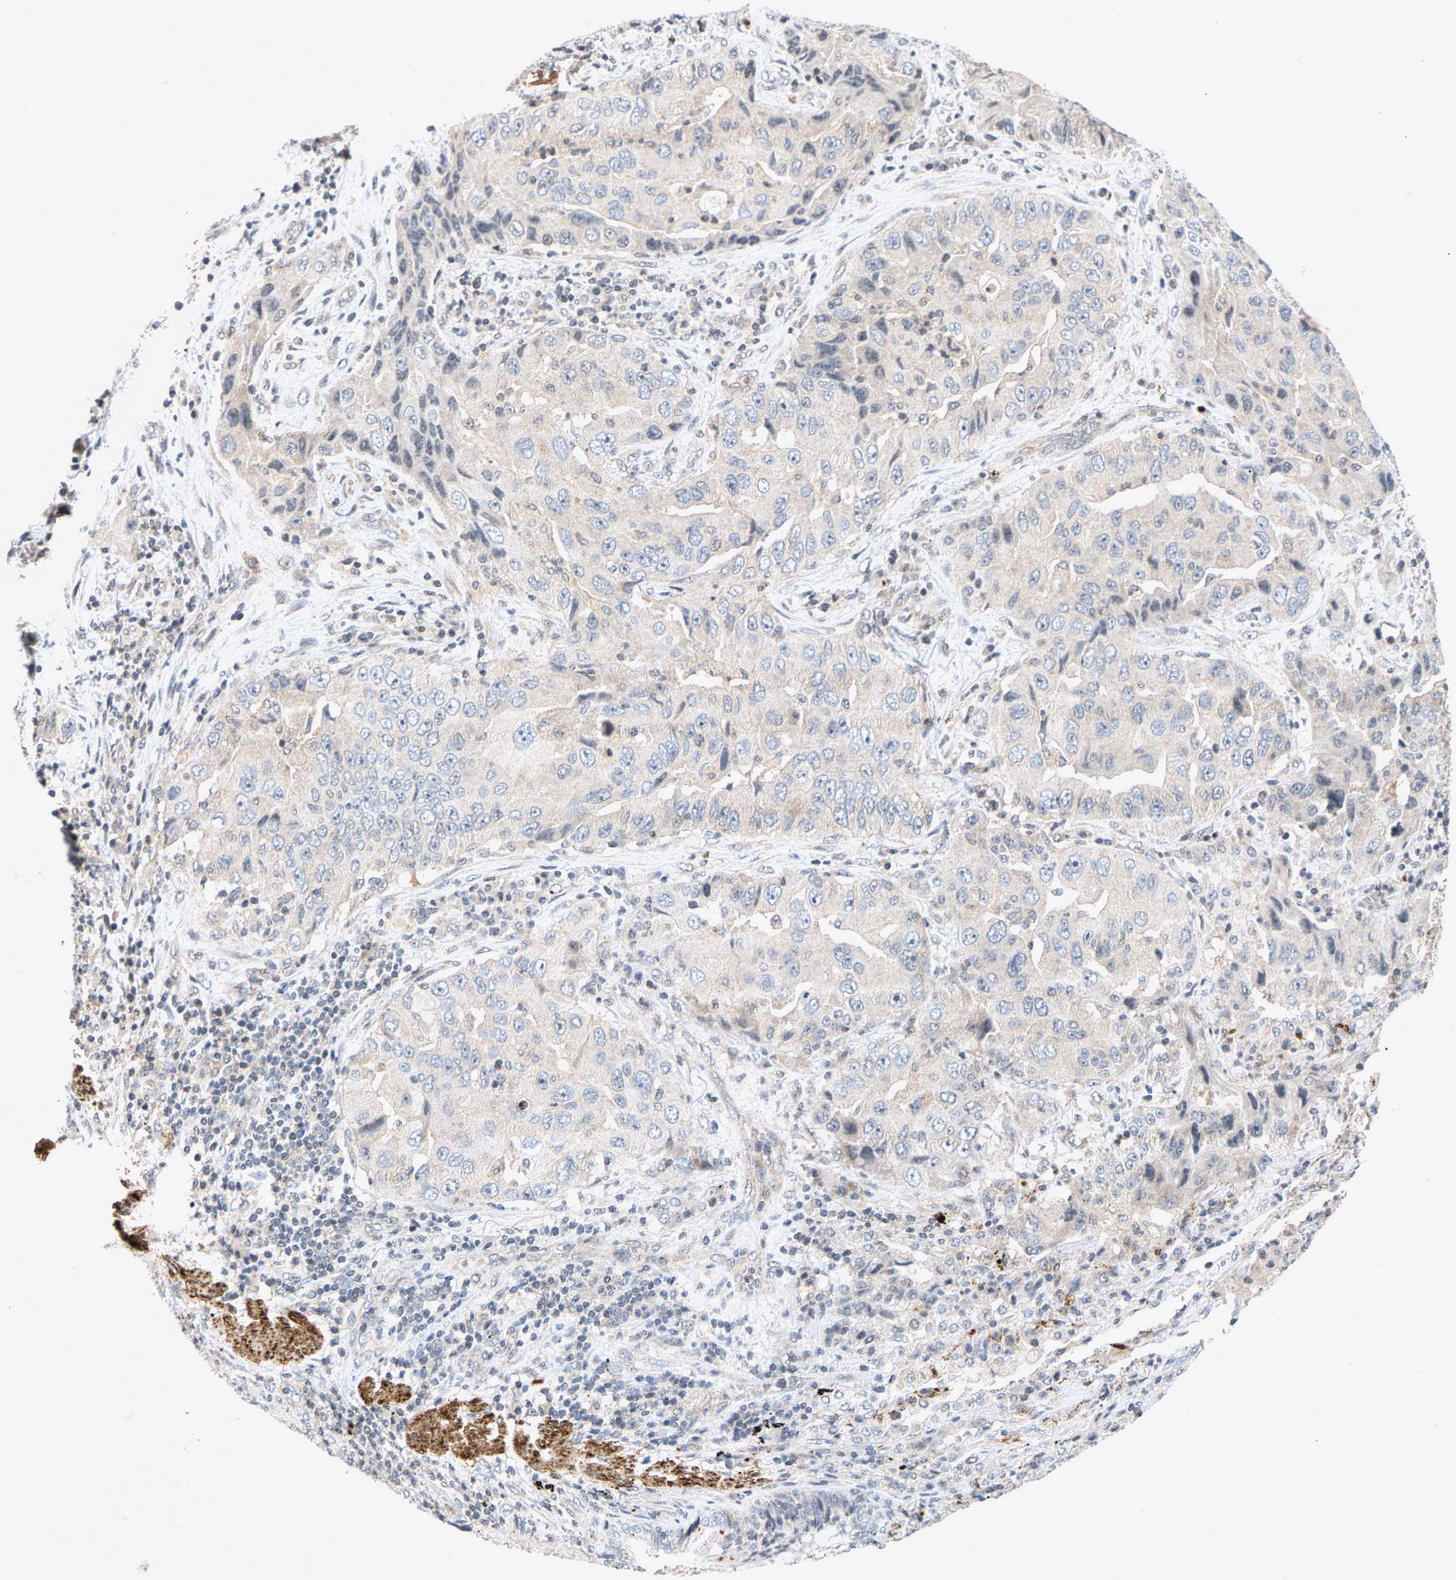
{"staining": {"intensity": "weak", "quantity": "<25%", "location": "cytoplasmic/membranous"}, "tissue": "lung cancer", "cell_type": "Tumor cells", "image_type": "cancer", "snomed": [{"axis": "morphology", "description": "Adenocarcinoma, NOS"}, {"axis": "topography", "description": "Lung"}], "caption": "Protein analysis of lung cancer exhibits no significant positivity in tumor cells. (DAB (3,3'-diaminobenzidine) immunohistochemistry, high magnification).", "gene": "ZPR1", "patient": {"sex": "female", "age": 65}}